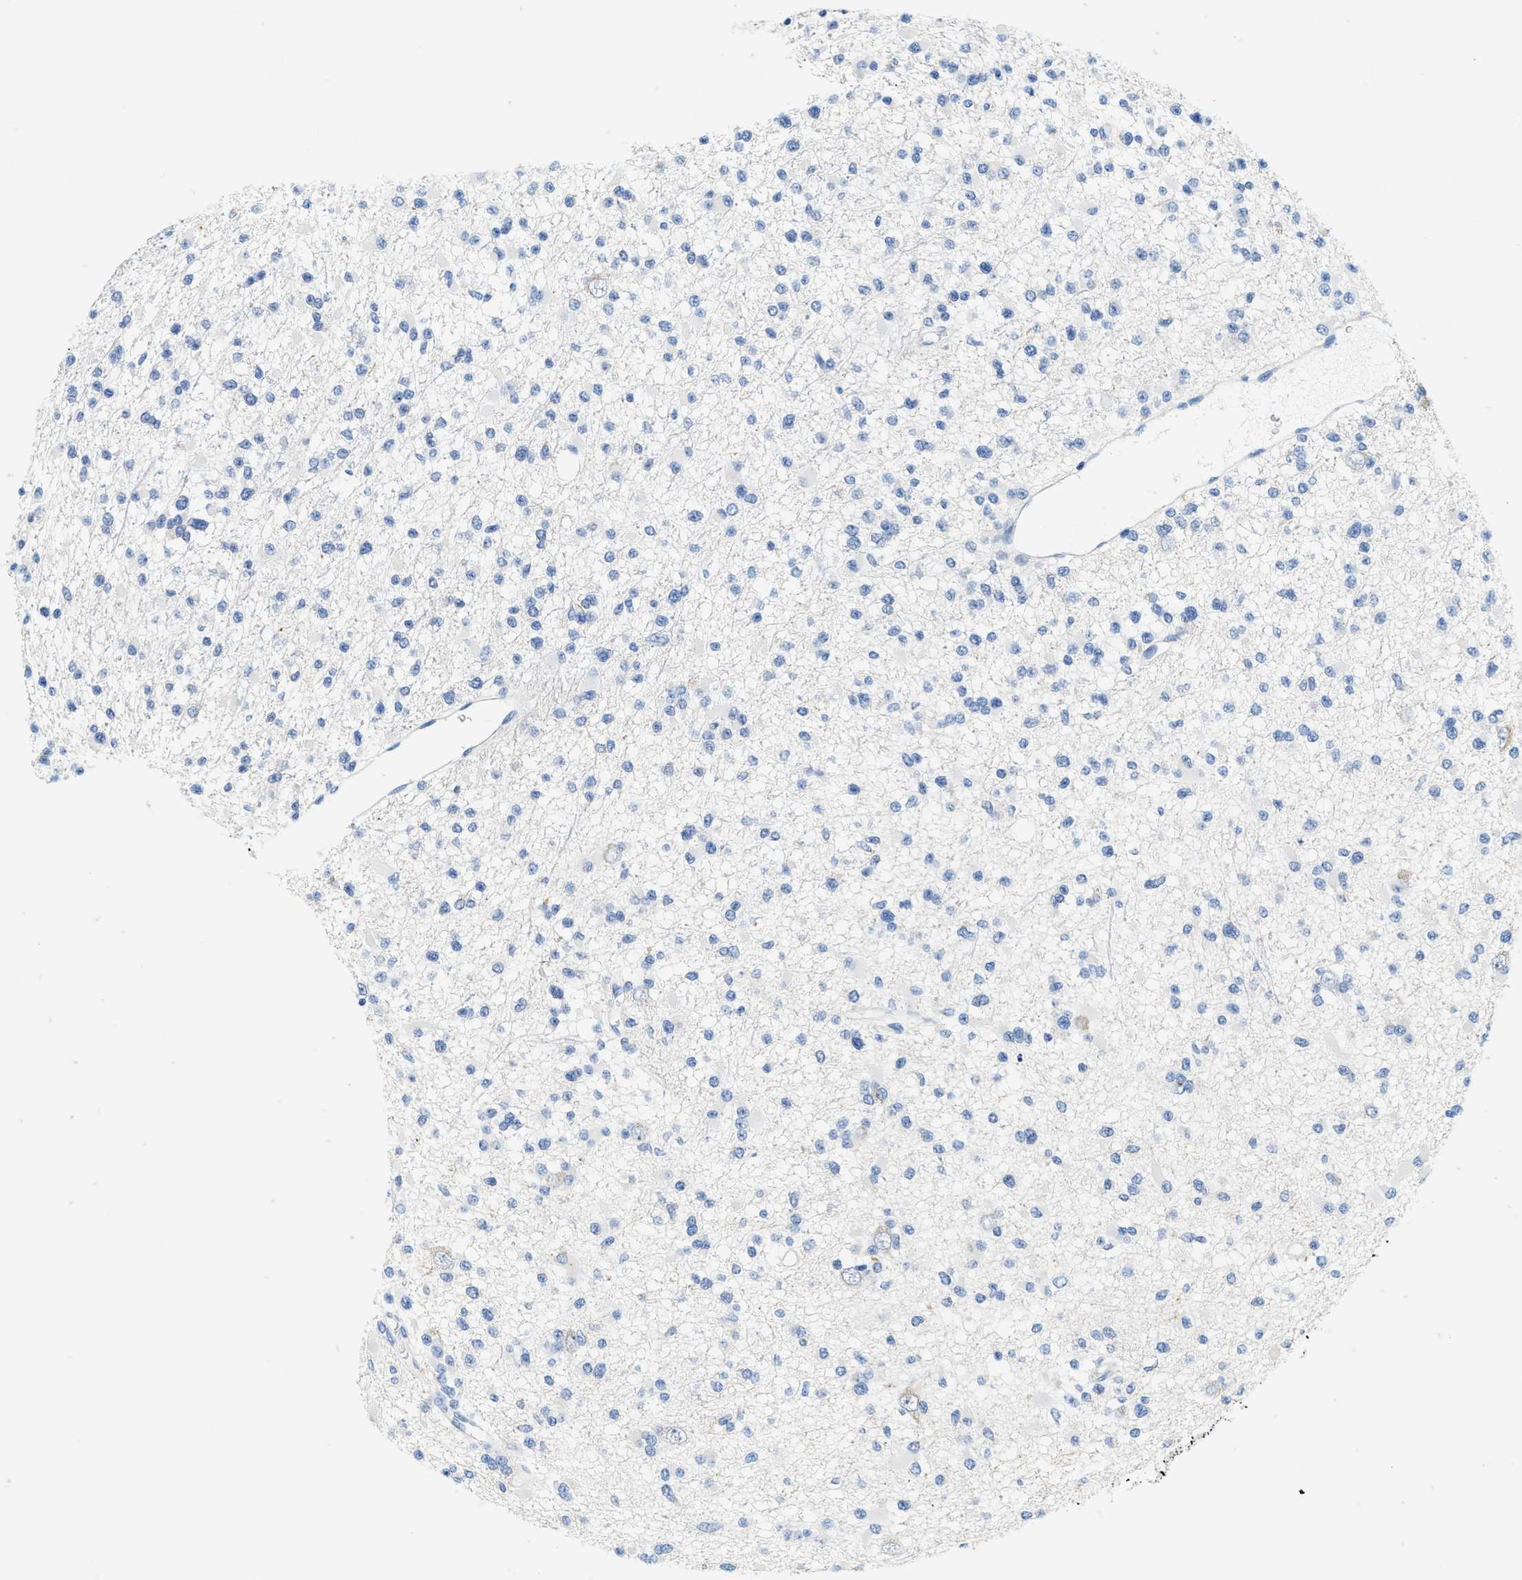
{"staining": {"intensity": "negative", "quantity": "none", "location": "none"}, "tissue": "glioma", "cell_type": "Tumor cells", "image_type": "cancer", "snomed": [{"axis": "morphology", "description": "Glioma, malignant, Low grade"}, {"axis": "topography", "description": "Brain"}], "caption": "A histopathology image of malignant glioma (low-grade) stained for a protein demonstrates no brown staining in tumor cells. (IHC, brightfield microscopy, high magnification).", "gene": "ABCB11", "patient": {"sex": "female", "age": 22}}